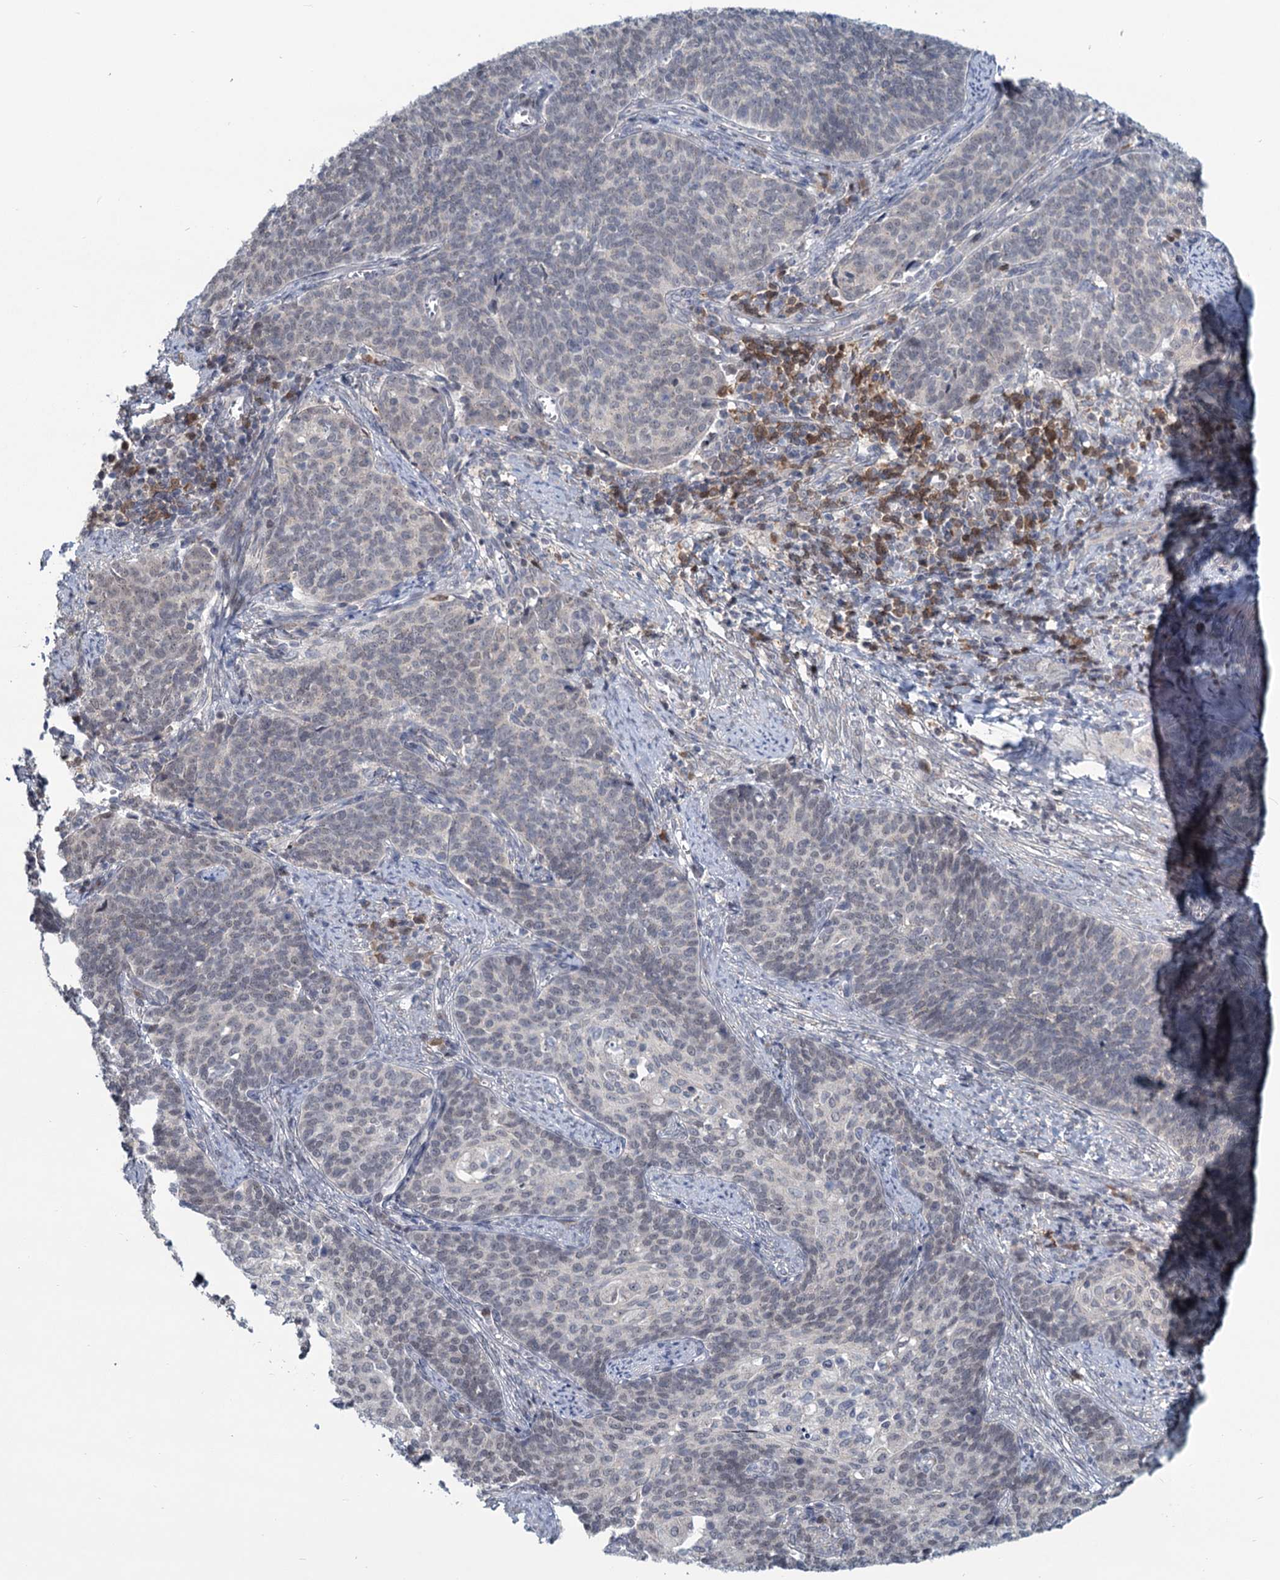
{"staining": {"intensity": "negative", "quantity": "none", "location": "none"}, "tissue": "cervical cancer", "cell_type": "Tumor cells", "image_type": "cancer", "snomed": [{"axis": "morphology", "description": "Squamous cell carcinoma, NOS"}, {"axis": "topography", "description": "Cervix"}], "caption": "Immunohistochemistry micrograph of cervical cancer (squamous cell carcinoma) stained for a protein (brown), which shows no staining in tumor cells.", "gene": "STAP1", "patient": {"sex": "female", "age": 39}}